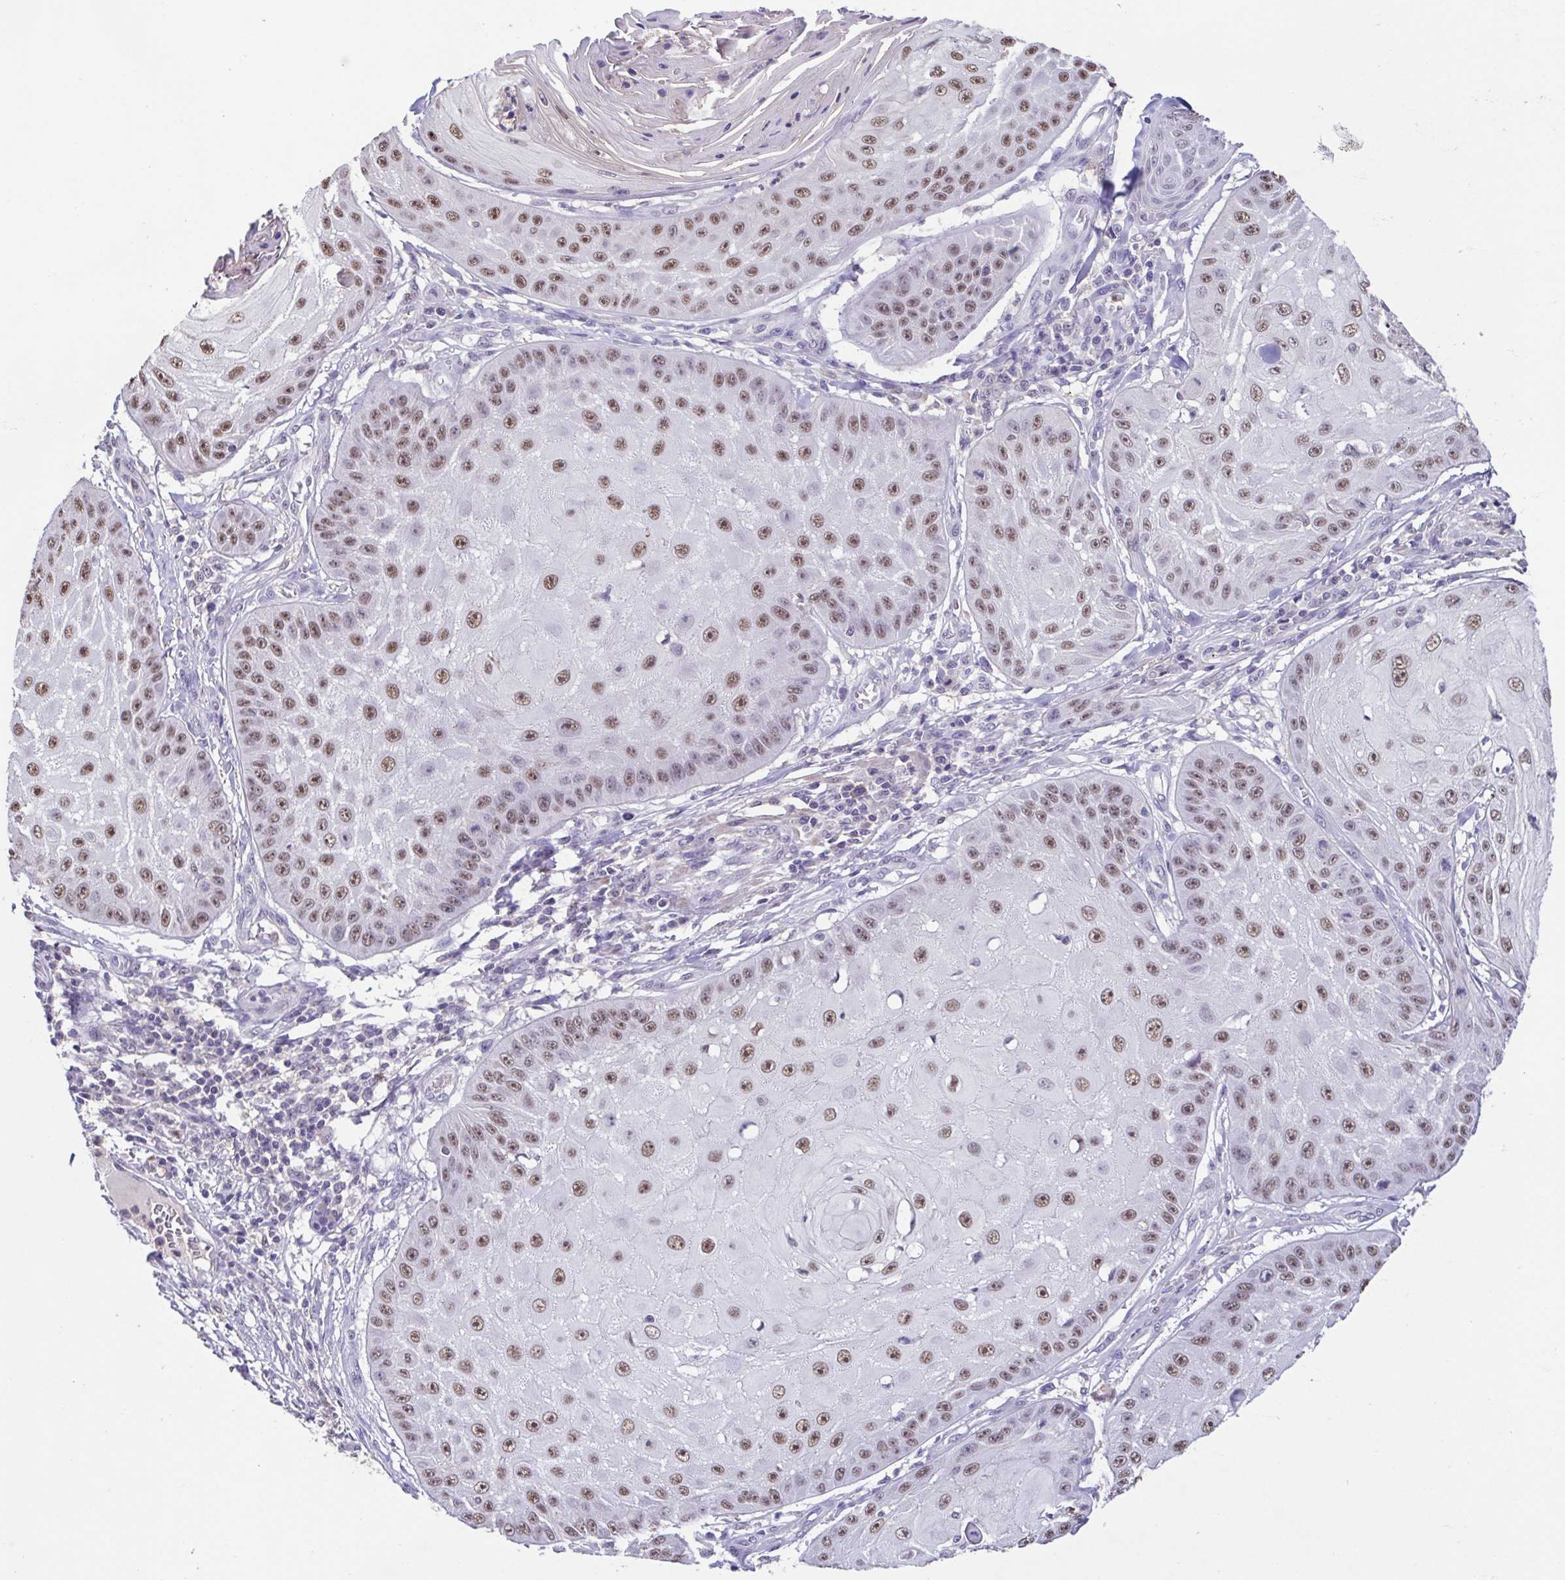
{"staining": {"intensity": "moderate", "quantity": ">75%", "location": "nuclear"}, "tissue": "skin cancer", "cell_type": "Tumor cells", "image_type": "cancer", "snomed": [{"axis": "morphology", "description": "Squamous cell carcinoma, NOS"}, {"axis": "topography", "description": "Skin"}], "caption": "The histopathology image displays a brown stain indicating the presence of a protein in the nuclear of tumor cells in squamous cell carcinoma (skin).", "gene": "ACTRT3", "patient": {"sex": "male", "age": 70}}